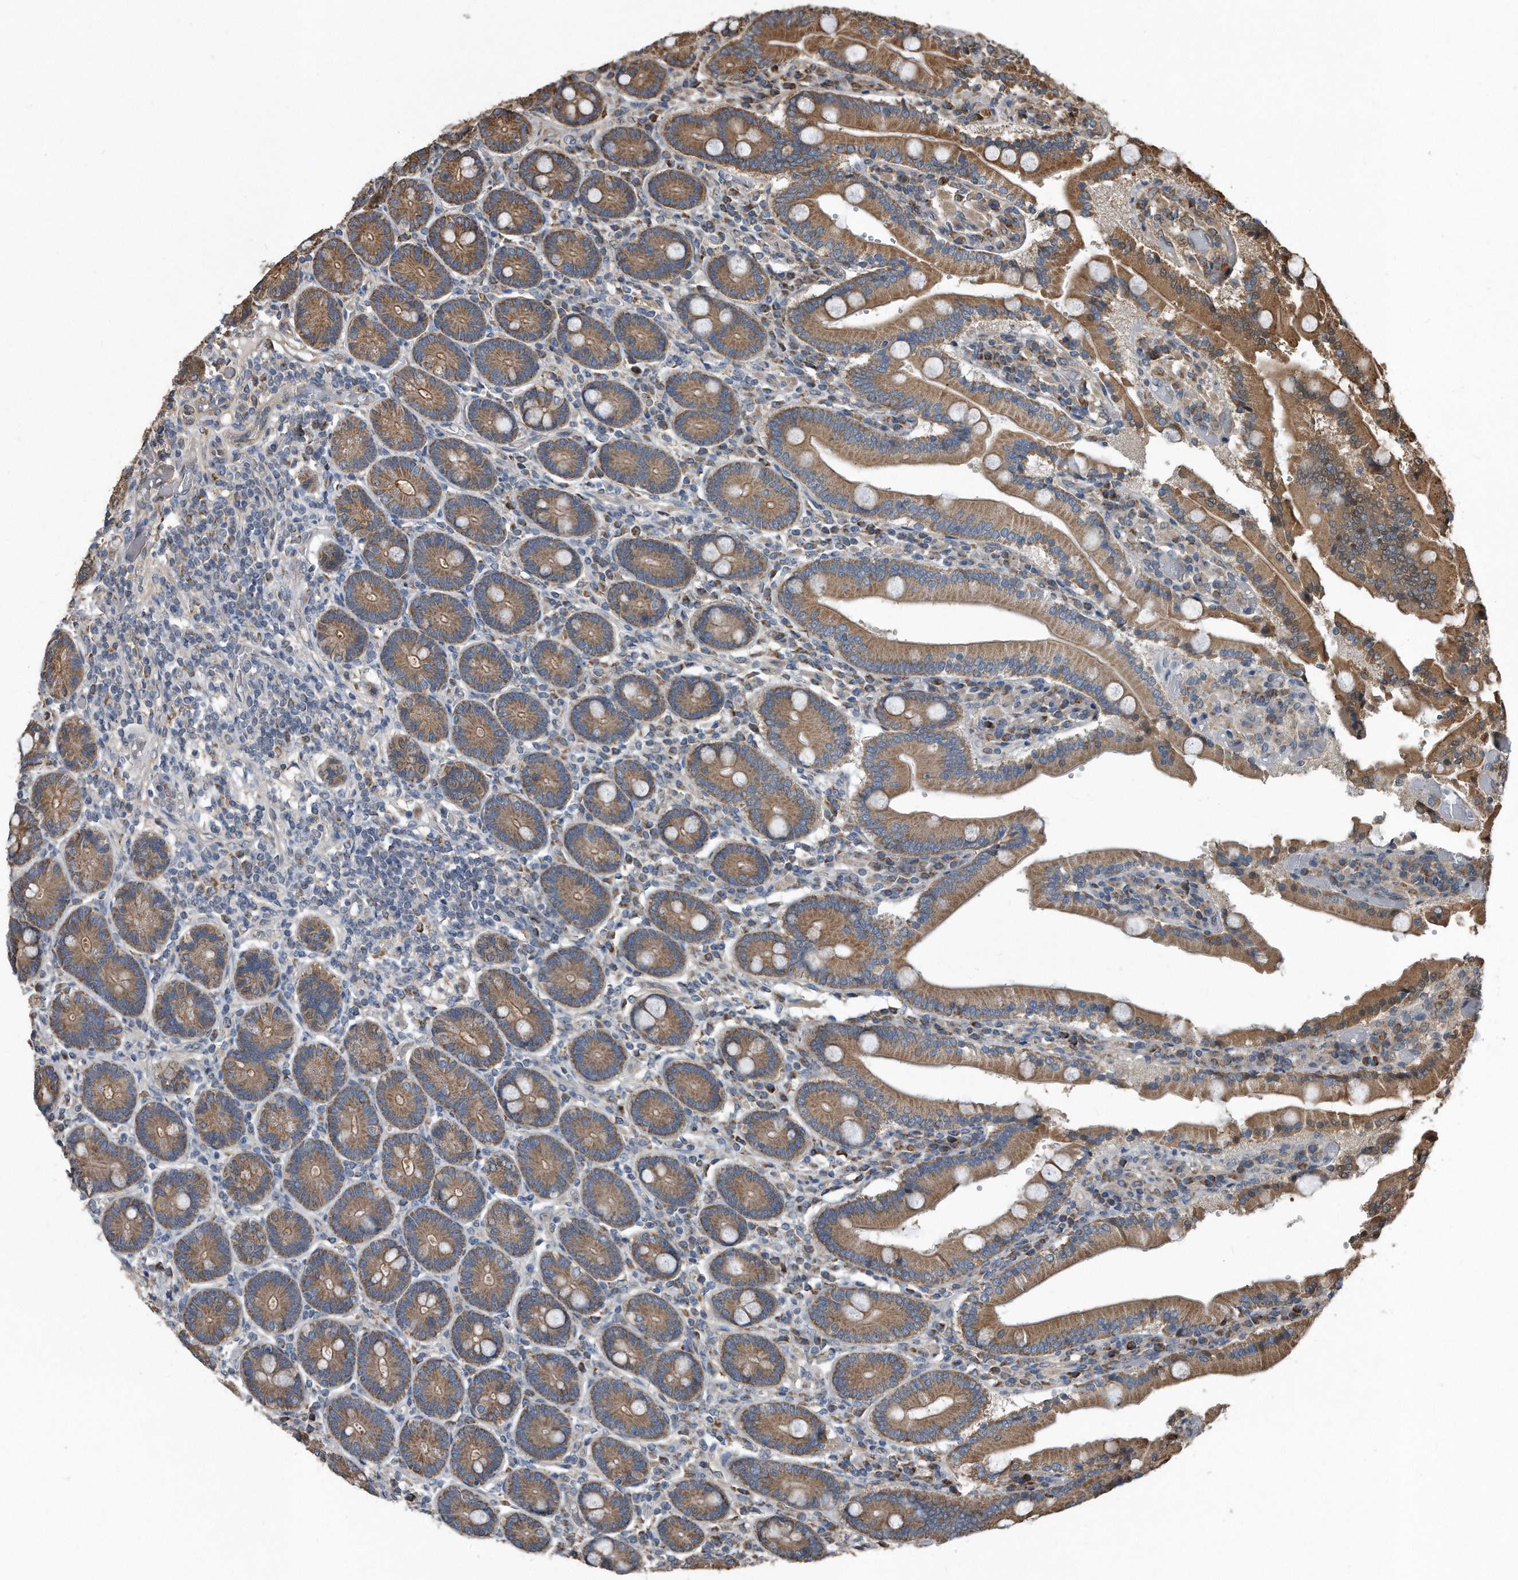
{"staining": {"intensity": "moderate", "quantity": ">75%", "location": "cytoplasmic/membranous"}, "tissue": "duodenum", "cell_type": "Glandular cells", "image_type": "normal", "snomed": [{"axis": "morphology", "description": "Normal tissue, NOS"}, {"axis": "topography", "description": "Duodenum"}], "caption": "The immunohistochemical stain labels moderate cytoplasmic/membranous positivity in glandular cells of unremarkable duodenum. Immunohistochemistry stains the protein in brown and the nuclei are stained blue.", "gene": "FAM136A", "patient": {"sex": "female", "age": 62}}